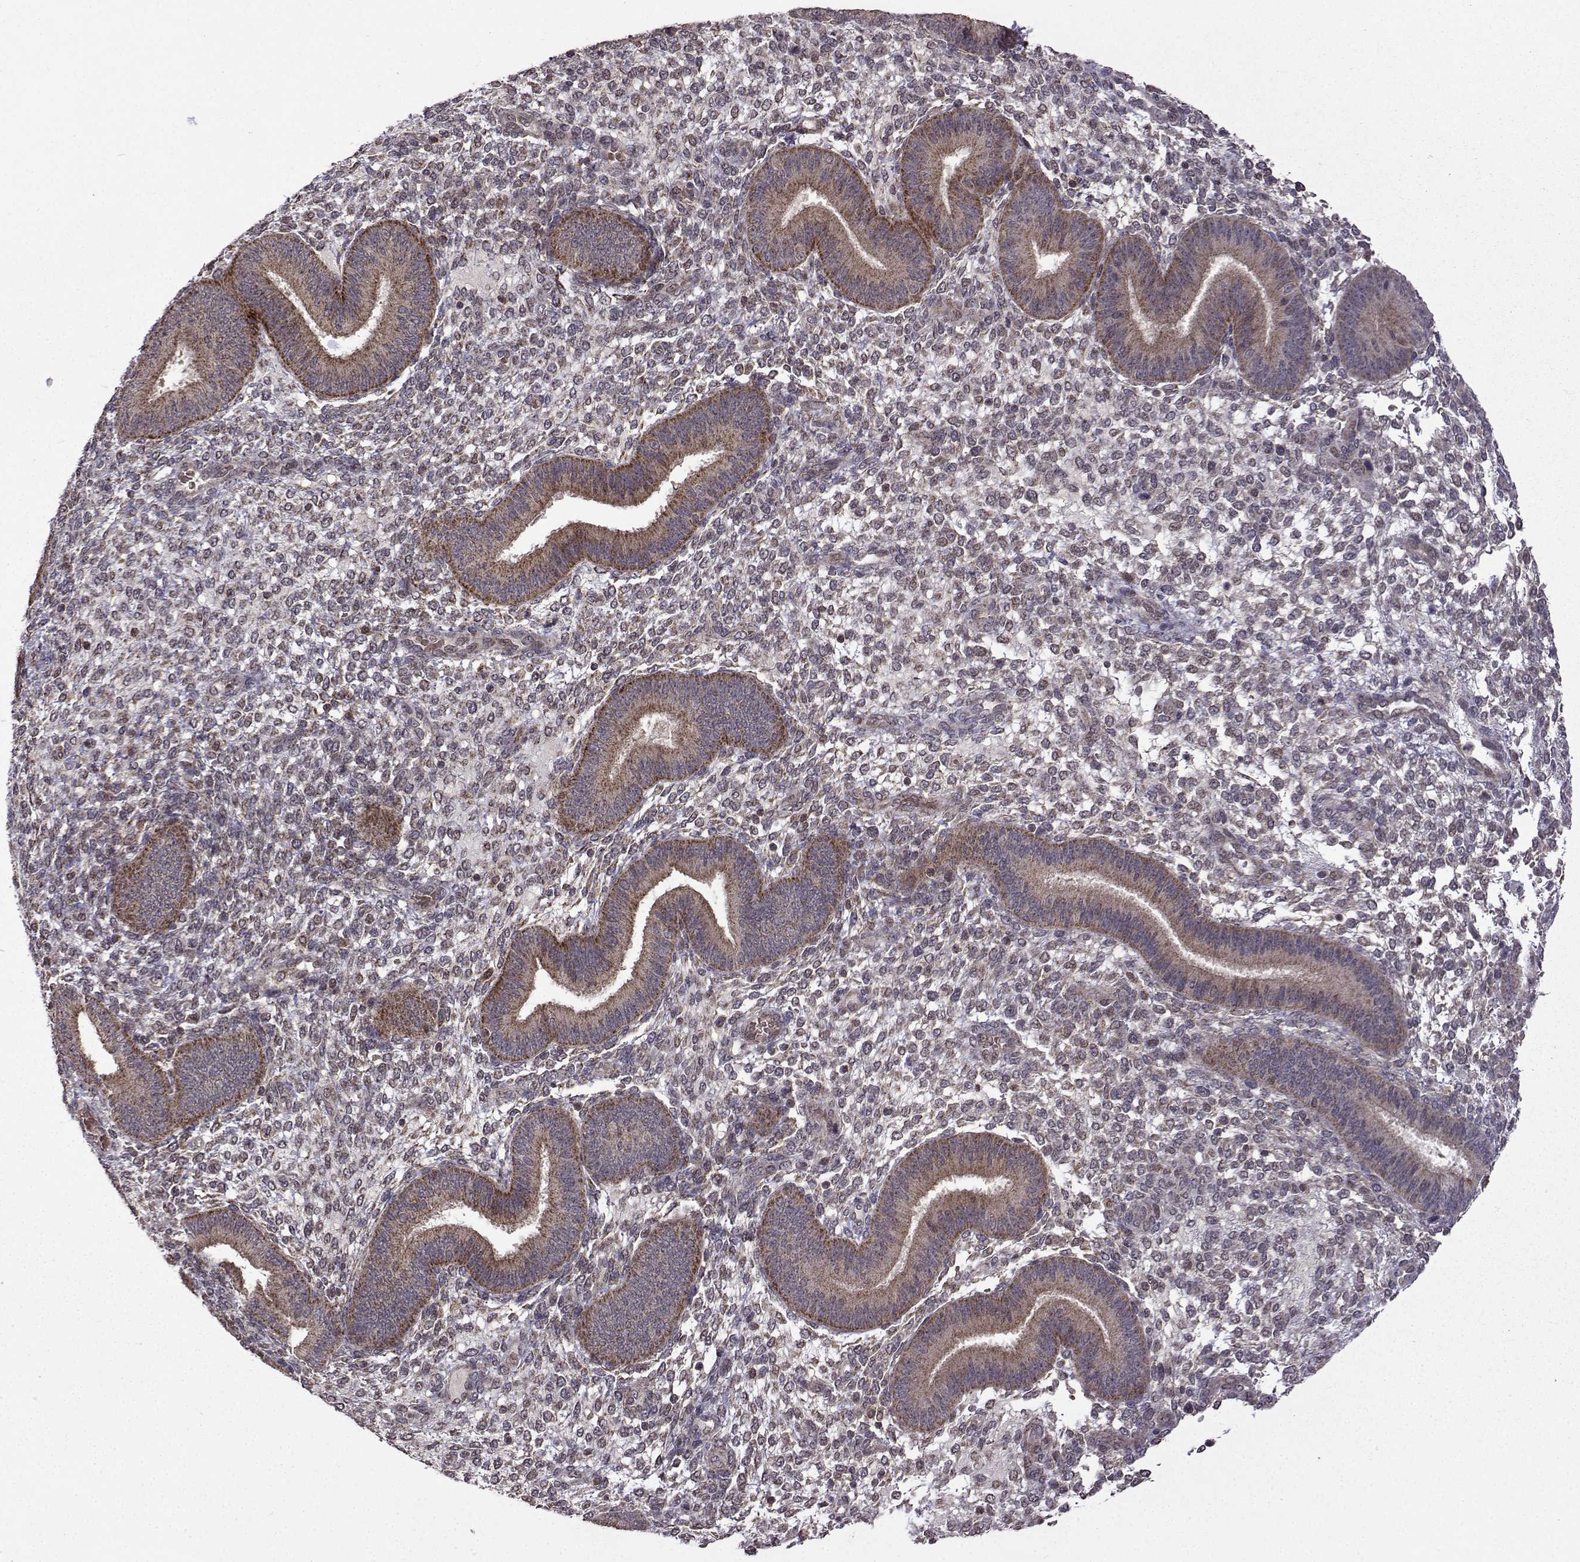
{"staining": {"intensity": "weak", "quantity": "<25%", "location": "cytoplasmic/membranous"}, "tissue": "endometrium", "cell_type": "Cells in endometrial stroma", "image_type": "normal", "snomed": [{"axis": "morphology", "description": "Normal tissue, NOS"}, {"axis": "topography", "description": "Endometrium"}], "caption": "High power microscopy histopathology image of an IHC micrograph of benign endometrium, revealing no significant expression in cells in endometrial stroma.", "gene": "TAB2", "patient": {"sex": "female", "age": 39}}